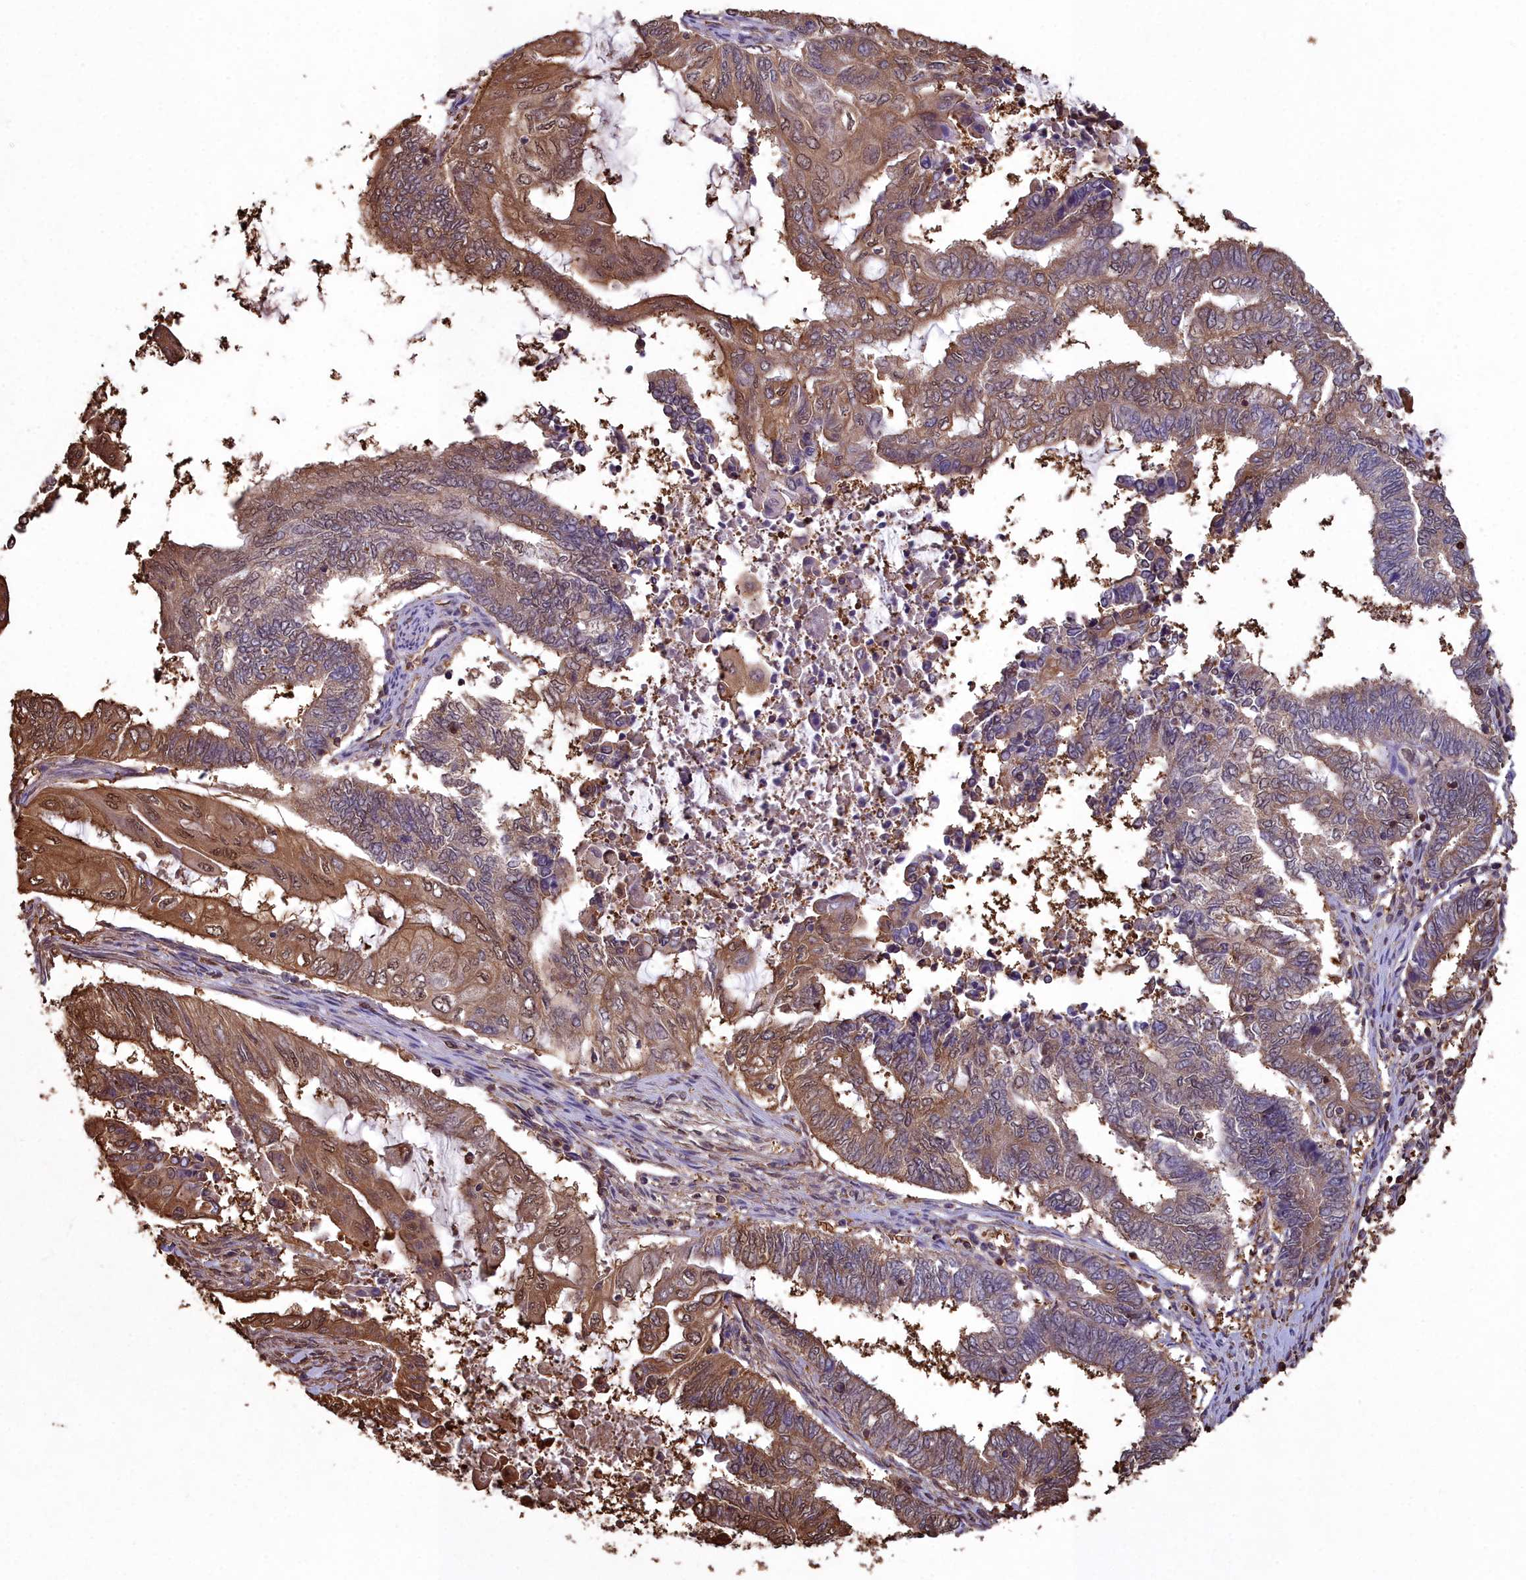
{"staining": {"intensity": "moderate", "quantity": ">75%", "location": "cytoplasmic/membranous,nuclear"}, "tissue": "endometrial cancer", "cell_type": "Tumor cells", "image_type": "cancer", "snomed": [{"axis": "morphology", "description": "Adenocarcinoma, NOS"}, {"axis": "topography", "description": "Uterus"}, {"axis": "topography", "description": "Endometrium"}], "caption": "This micrograph exhibits immunohistochemistry staining of human endometrial cancer (adenocarcinoma), with medium moderate cytoplasmic/membranous and nuclear positivity in about >75% of tumor cells.", "gene": "GAPDH", "patient": {"sex": "female", "age": 70}}